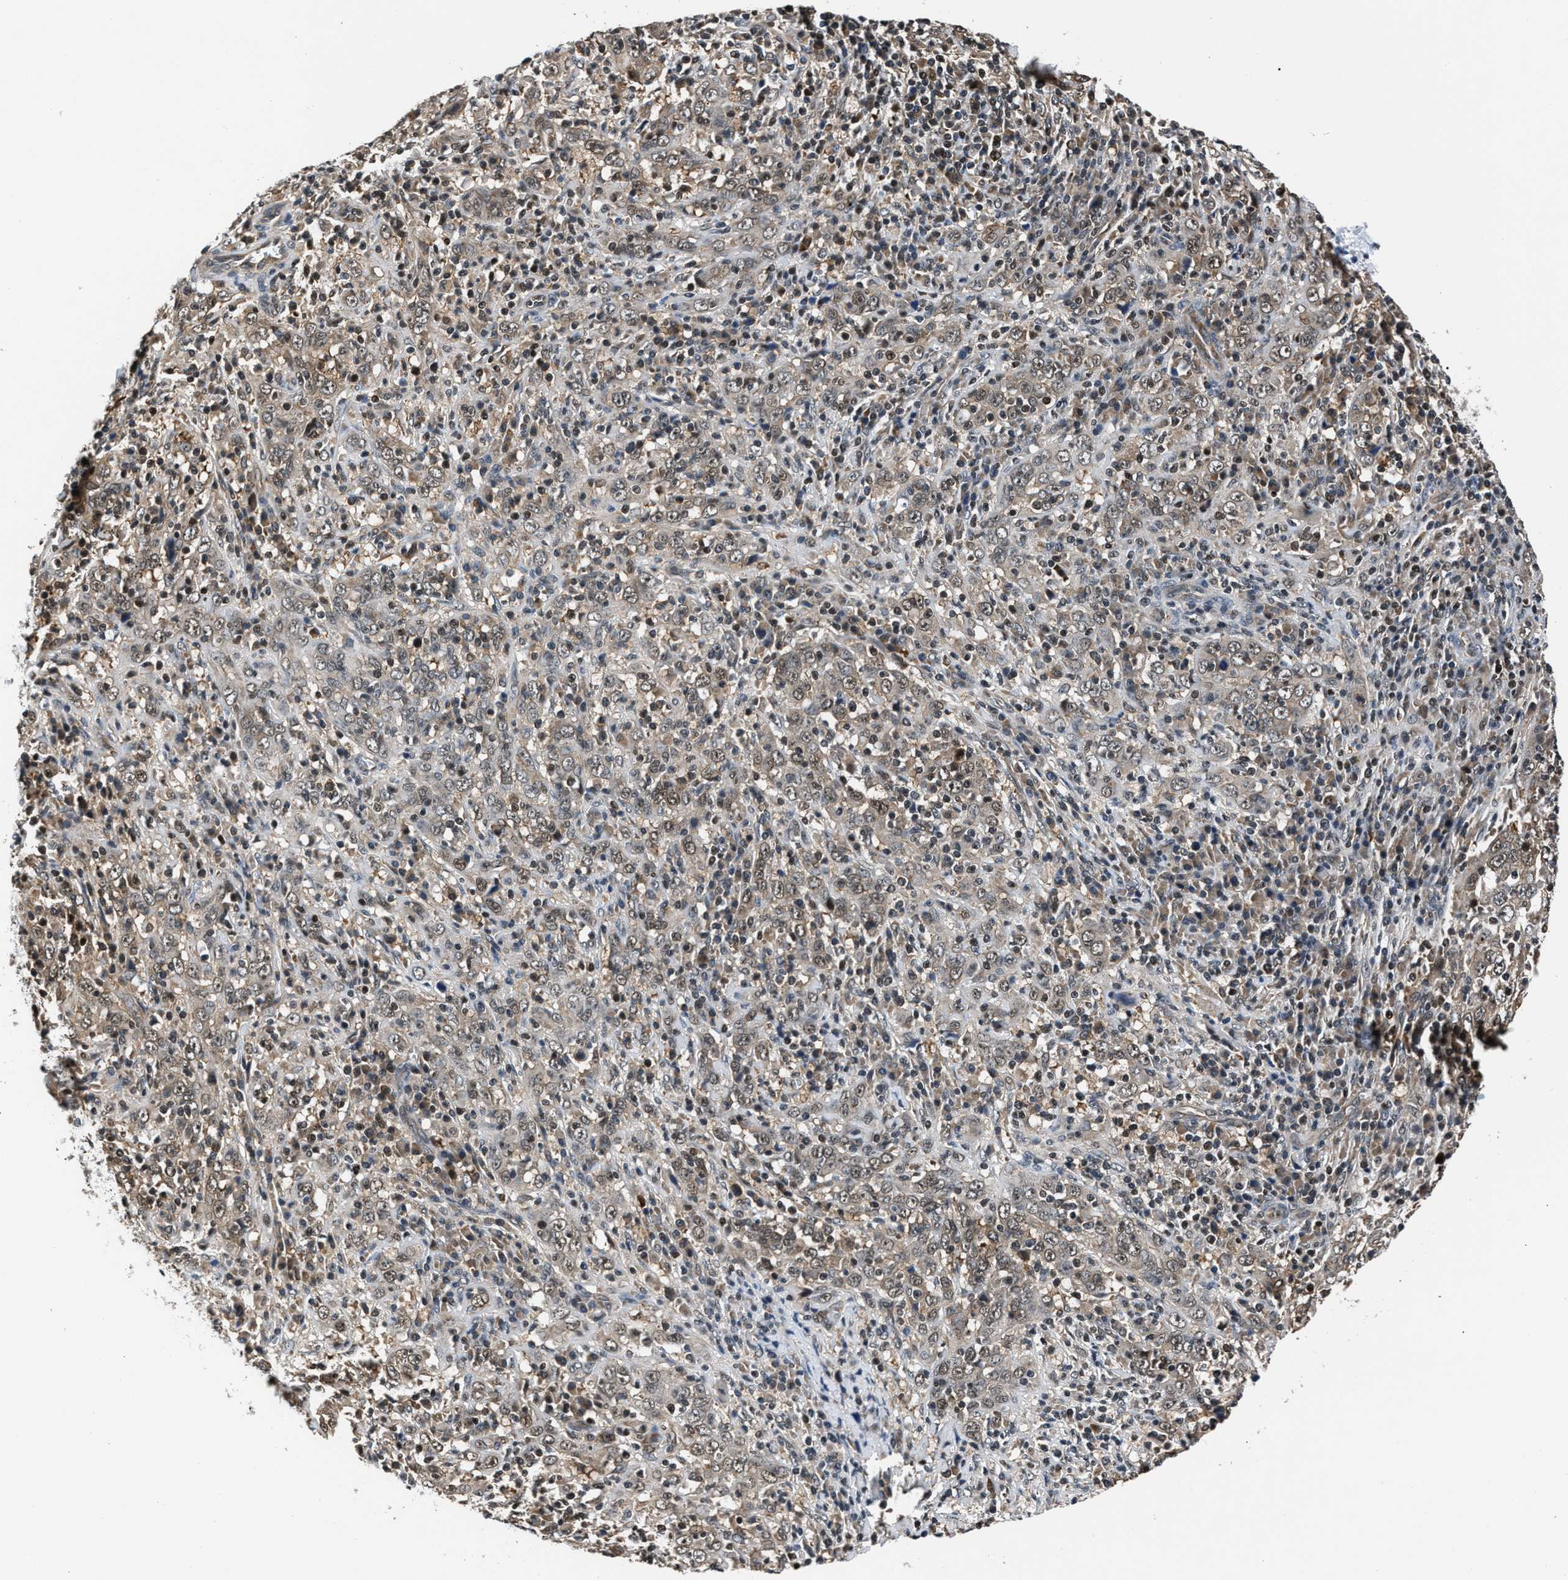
{"staining": {"intensity": "weak", "quantity": "25%-75%", "location": "cytoplasmic/membranous,nuclear"}, "tissue": "cervical cancer", "cell_type": "Tumor cells", "image_type": "cancer", "snomed": [{"axis": "morphology", "description": "Squamous cell carcinoma, NOS"}, {"axis": "topography", "description": "Cervix"}], "caption": "Immunohistochemistry photomicrograph of neoplastic tissue: human cervical cancer stained using IHC shows low levels of weak protein expression localized specifically in the cytoplasmic/membranous and nuclear of tumor cells, appearing as a cytoplasmic/membranous and nuclear brown color.", "gene": "RBM33", "patient": {"sex": "female", "age": 46}}